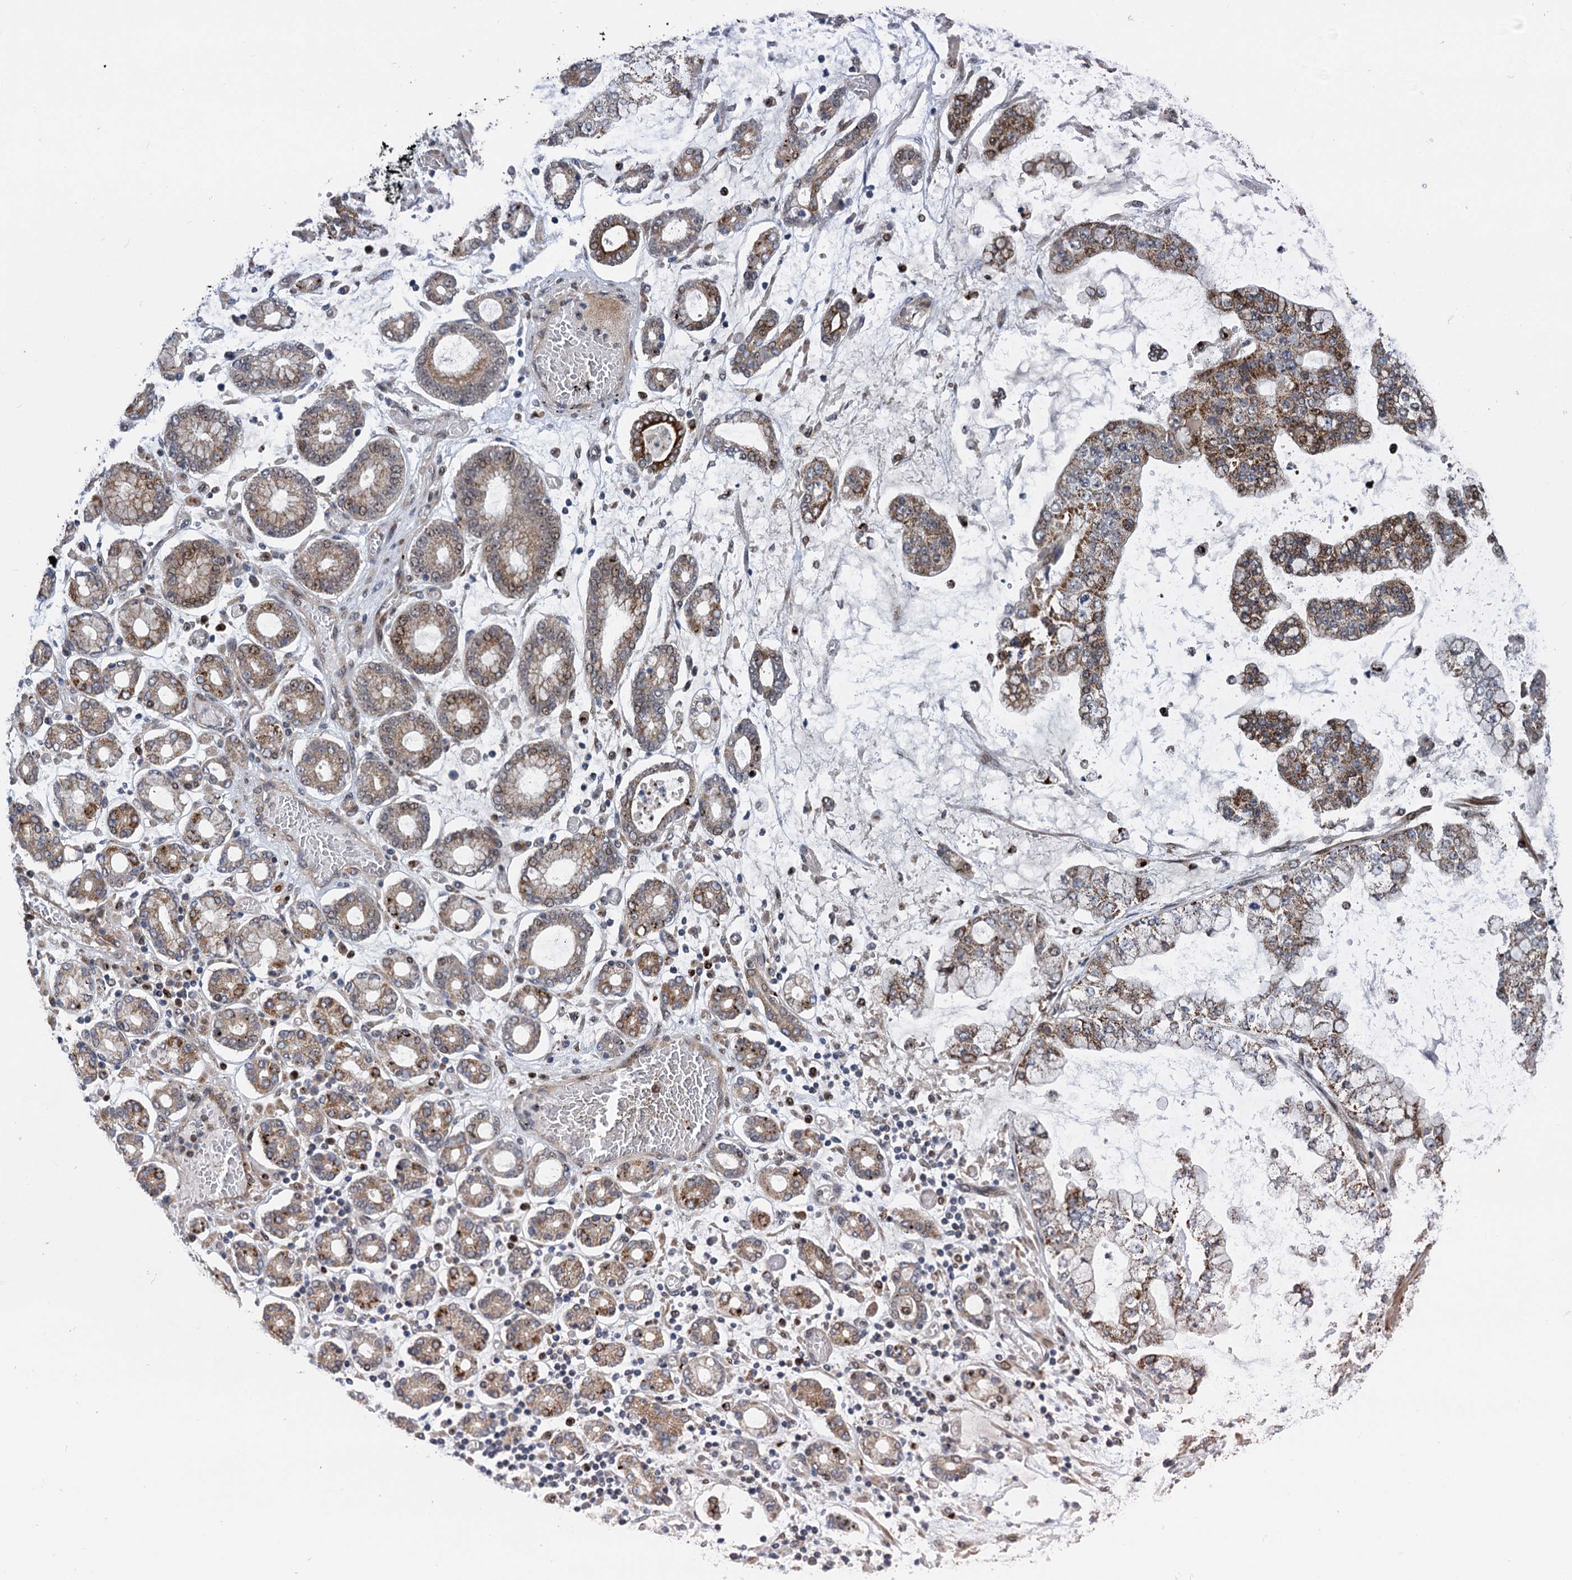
{"staining": {"intensity": "moderate", "quantity": ">75%", "location": "cytoplasmic/membranous"}, "tissue": "stomach cancer", "cell_type": "Tumor cells", "image_type": "cancer", "snomed": [{"axis": "morphology", "description": "Normal tissue, NOS"}, {"axis": "morphology", "description": "Adenocarcinoma, NOS"}, {"axis": "topography", "description": "Stomach, upper"}, {"axis": "topography", "description": "Stomach"}], "caption": "DAB (3,3'-diaminobenzidine) immunohistochemical staining of stomach adenocarcinoma shows moderate cytoplasmic/membranous protein staining in about >75% of tumor cells.", "gene": "GAL3ST4", "patient": {"sex": "male", "age": 76}}